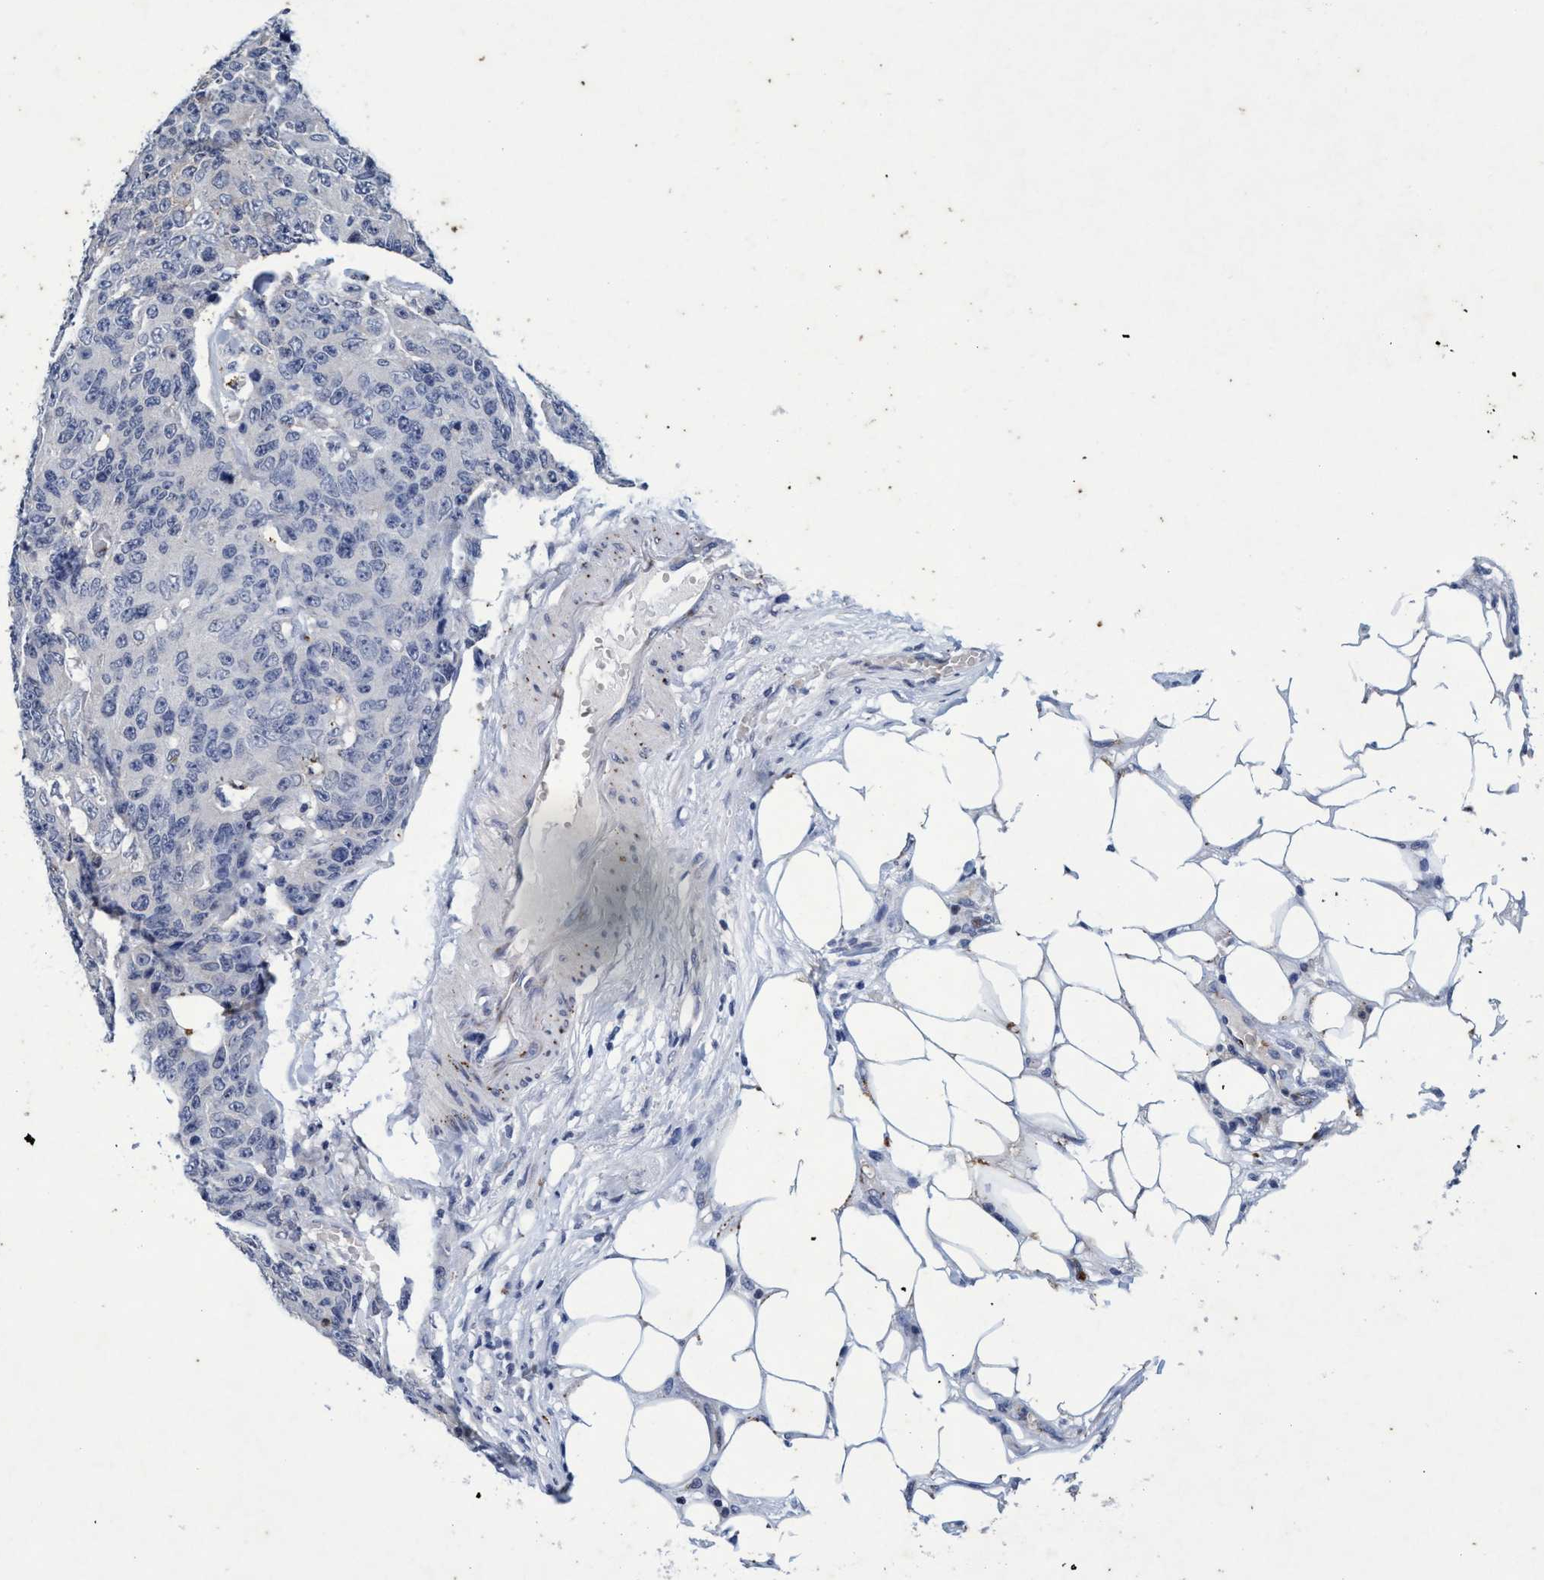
{"staining": {"intensity": "negative", "quantity": "none", "location": "none"}, "tissue": "colorectal cancer", "cell_type": "Tumor cells", "image_type": "cancer", "snomed": [{"axis": "morphology", "description": "Adenocarcinoma, NOS"}, {"axis": "topography", "description": "Colon"}], "caption": "High power microscopy photomicrograph of an immunohistochemistry micrograph of colorectal cancer (adenocarcinoma), revealing no significant positivity in tumor cells.", "gene": "GRB14", "patient": {"sex": "female", "age": 86}}